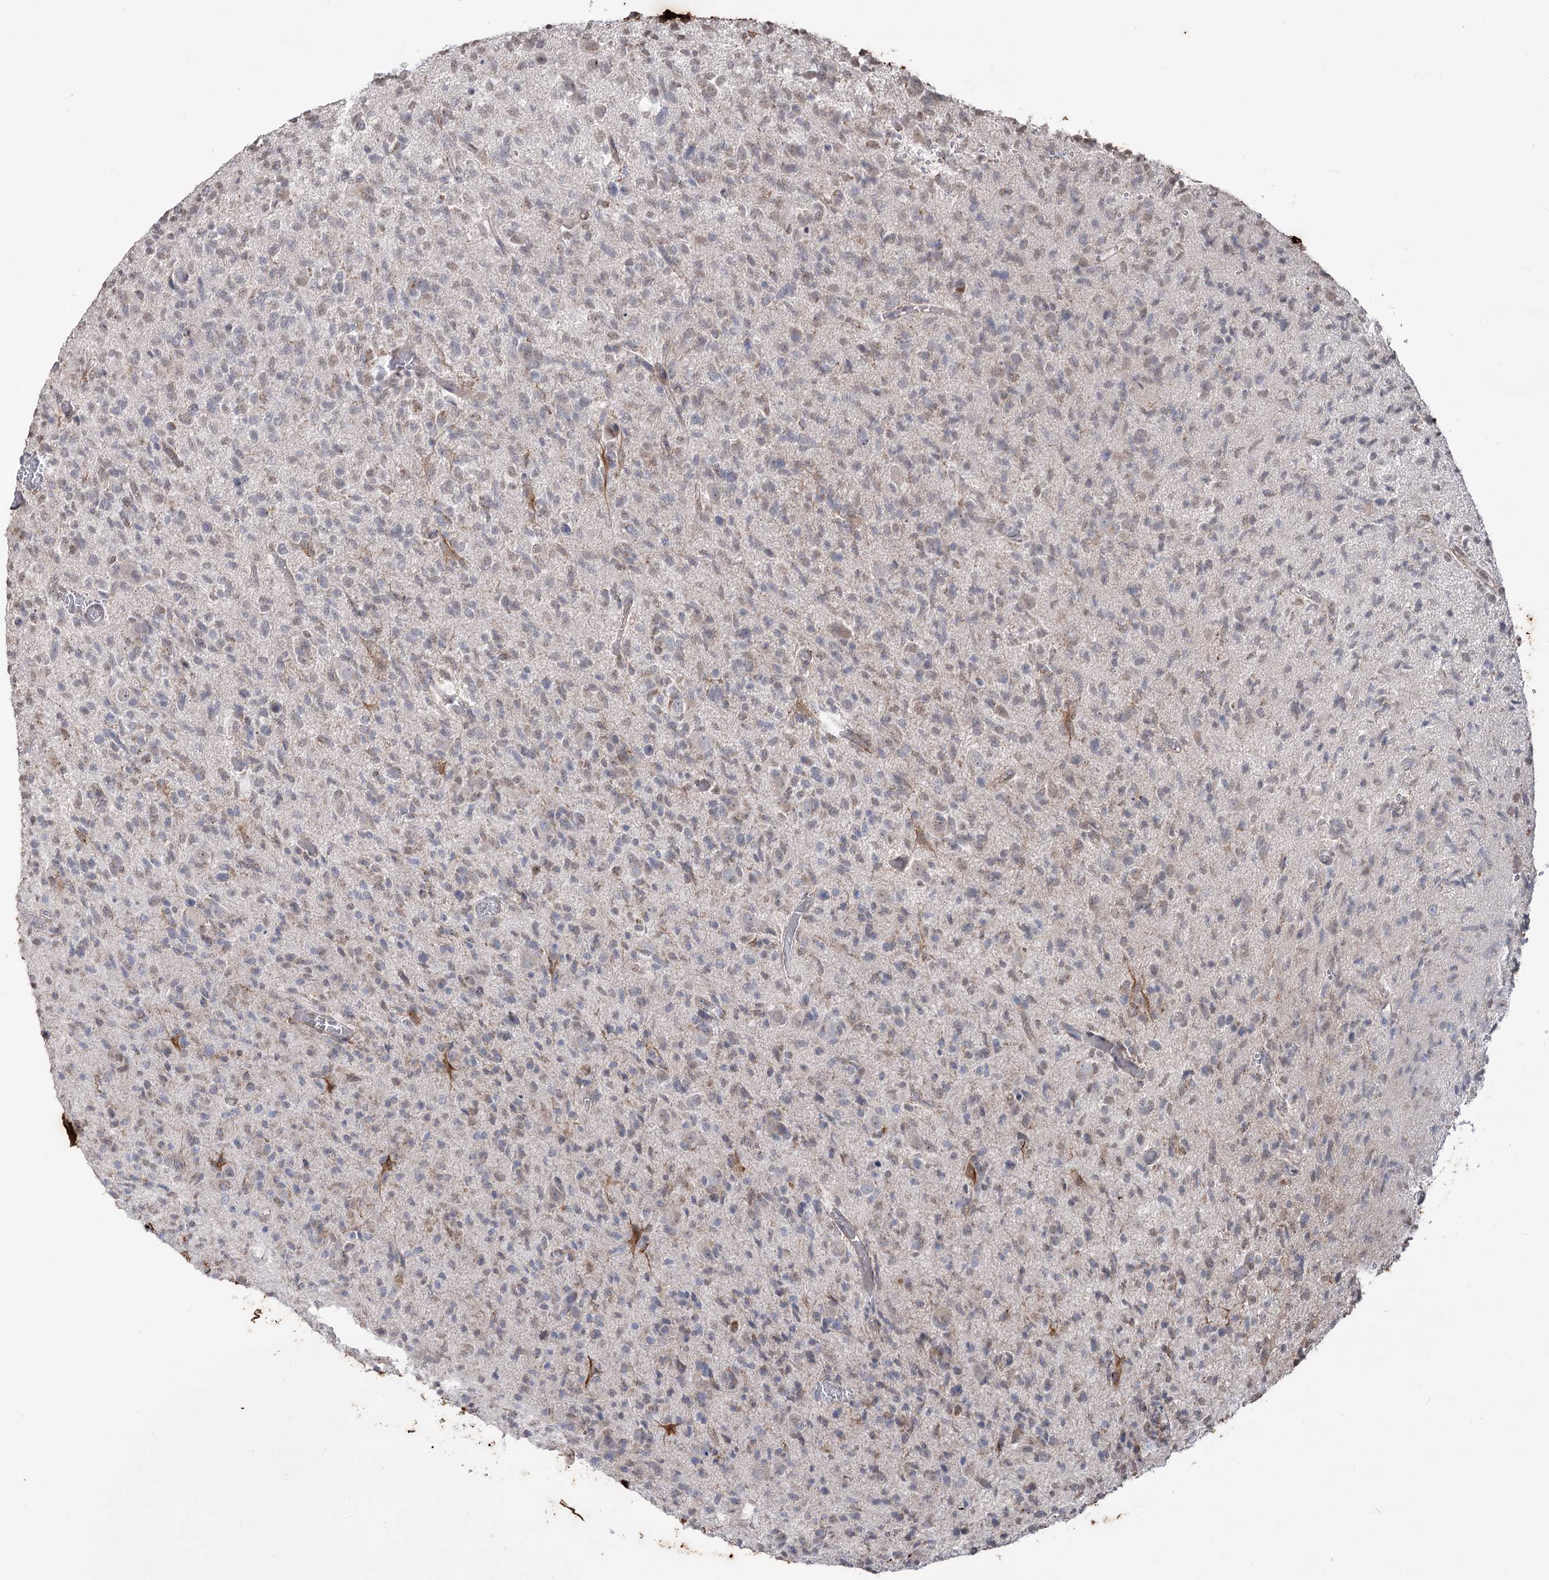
{"staining": {"intensity": "negative", "quantity": "none", "location": "none"}, "tissue": "glioma", "cell_type": "Tumor cells", "image_type": "cancer", "snomed": [{"axis": "morphology", "description": "Glioma, malignant, High grade"}, {"axis": "topography", "description": "Brain"}], "caption": "Human malignant glioma (high-grade) stained for a protein using immunohistochemistry shows no staining in tumor cells.", "gene": "ZSCAN23", "patient": {"sex": "female", "age": 57}}